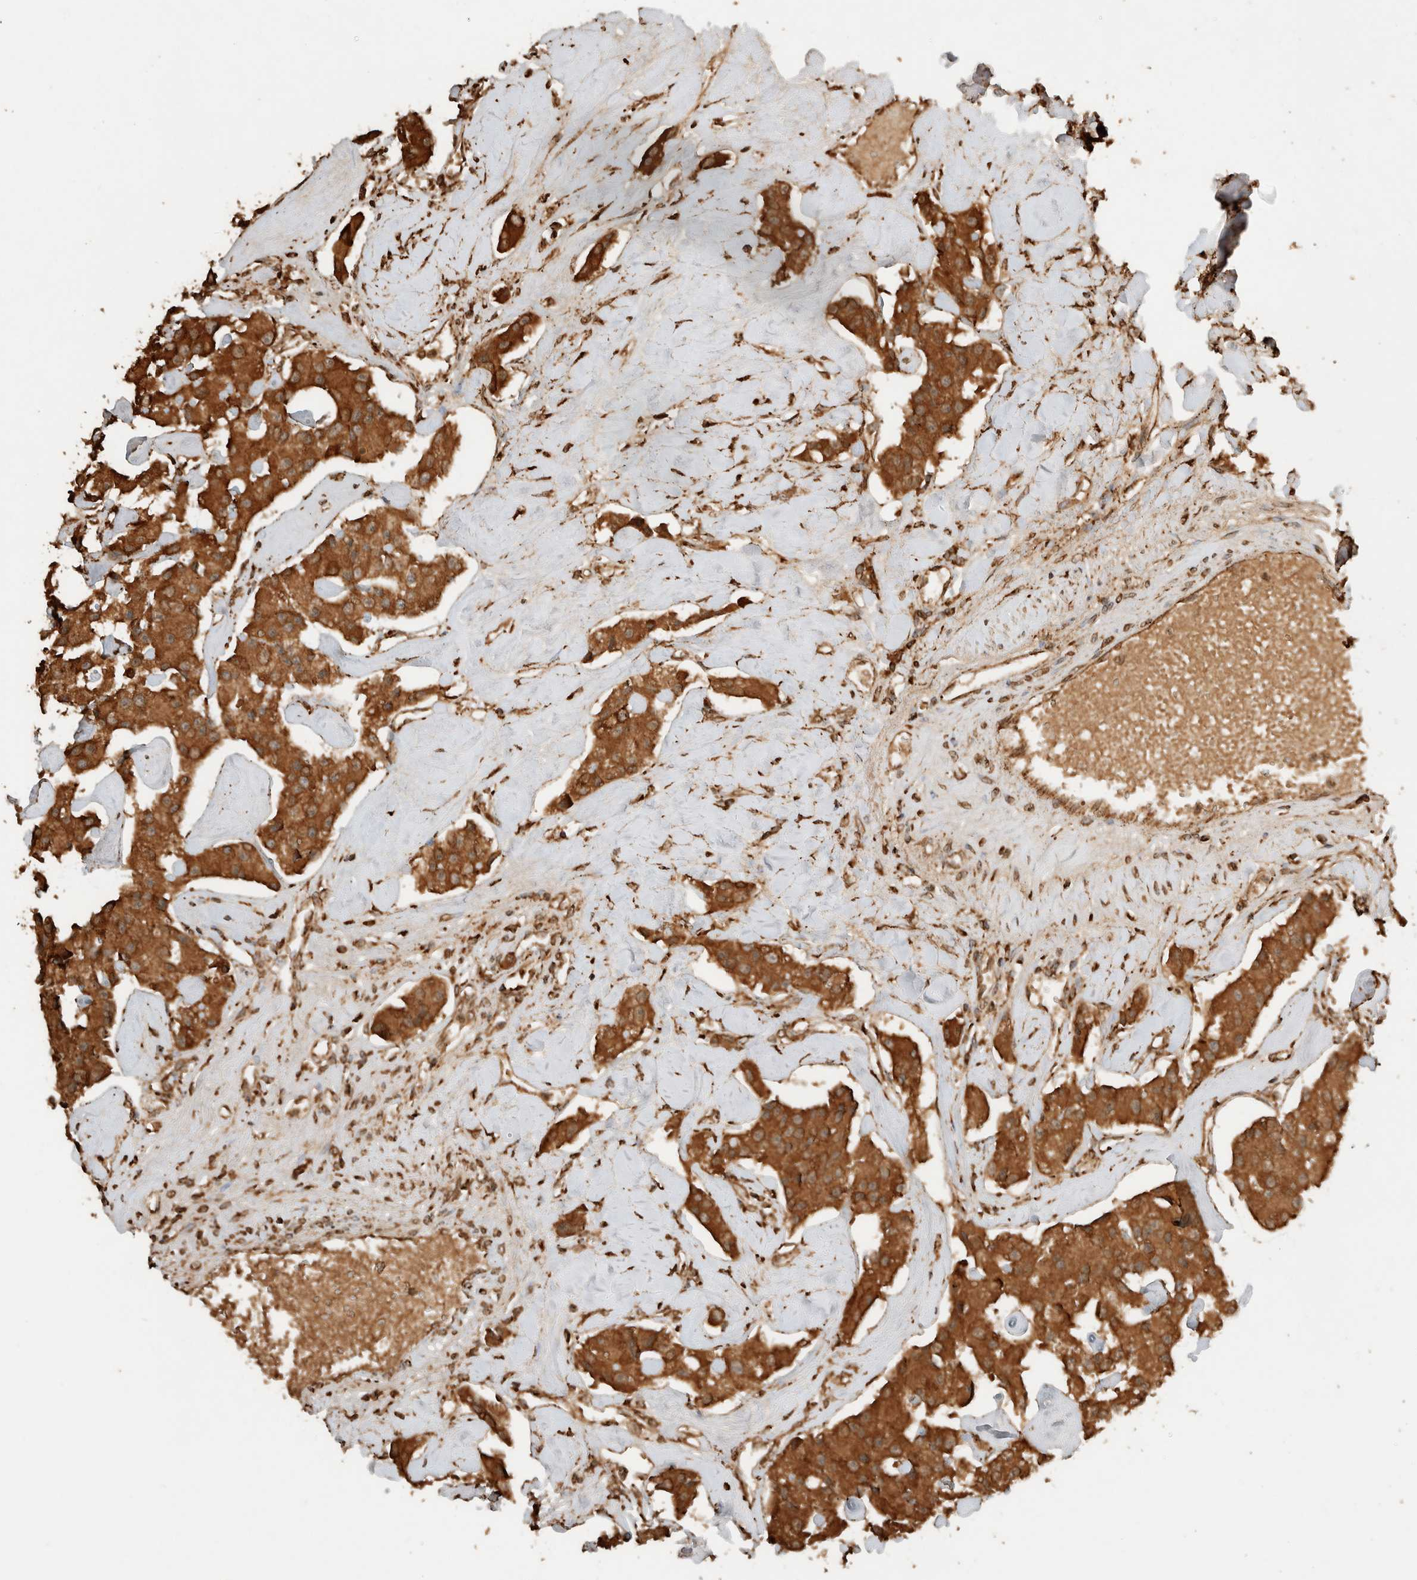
{"staining": {"intensity": "moderate", "quantity": ">75%", "location": "cytoplasmic/membranous"}, "tissue": "carcinoid", "cell_type": "Tumor cells", "image_type": "cancer", "snomed": [{"axis": "morphology", "description": "Carcinoid, malignant, NOS"}, {"axis": "topography", "description": "Pancreas"}], "caption": "Tumor cells demonstrate moderate cytoplasmic/membranous staining in about >75% of cells in carcinoid (malignant).", "gene": "ERAP1", "patient": {"sex": "male", "age": 41}}